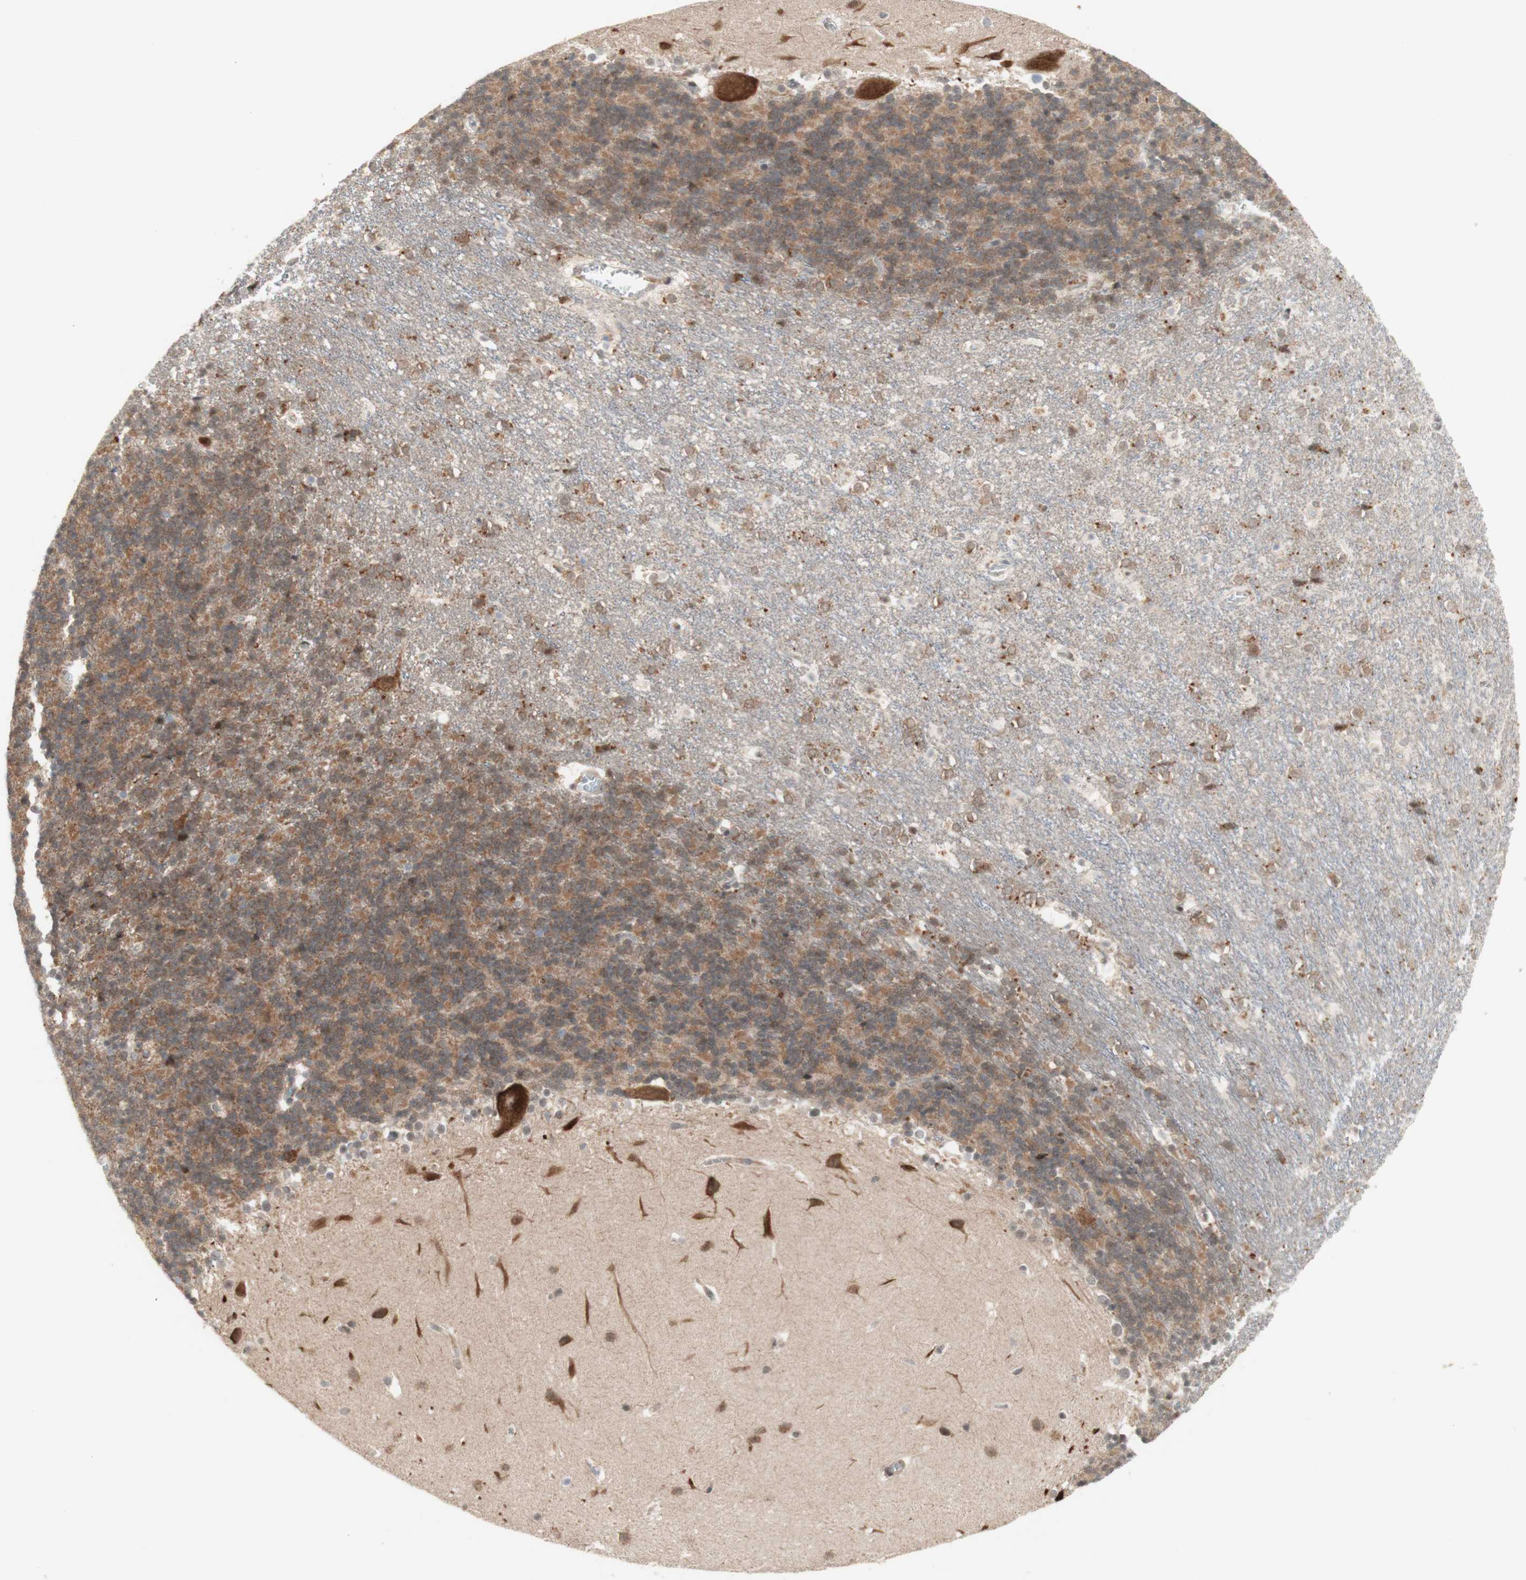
{"staining": {"intensity": "moderate", "quantity": ">75%", "location": "cytoplasmic/membranous"}, "tissue": "cerebellum", "cell_type": "Cells in granular layer", "image_type": "normal", "snomed": [{"axis": "morphology", "description": "Normal tissue, NOS"}, {"axis": "topography", "description": "Cerebellum"}], "caption": "Immunohistochemistry (IHC) micrograph of unremarkable cerebellum: human cerebellum stained using IHC shows medium levels of moderate protein expression localized specifically in the cytoplasmic/membranous of cells in granular layer, appearing as a cytoplasmic/membranous brown color.", "gene": "CYLD", "patient": {"sex": "female", "age": 19}}